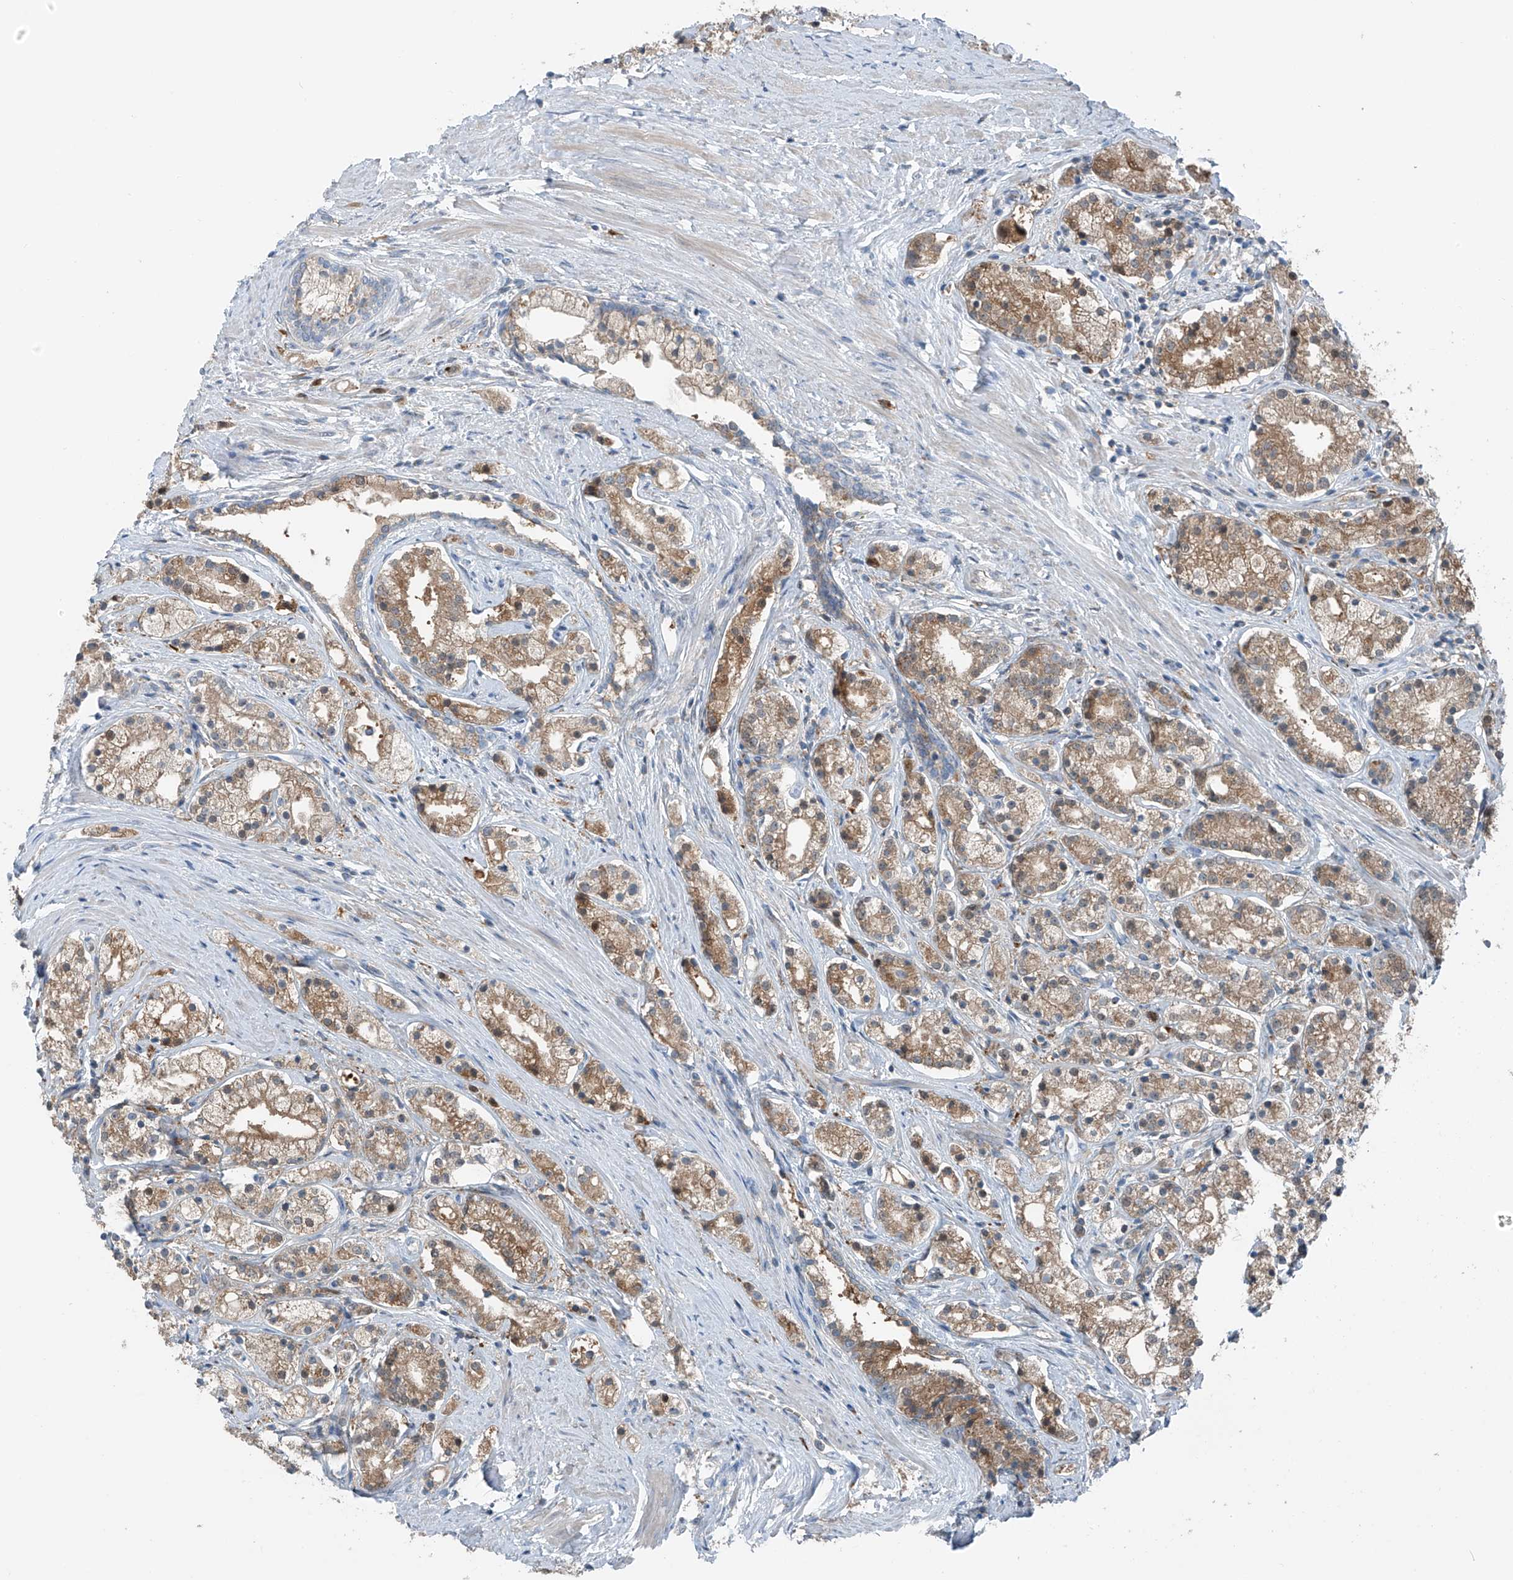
{"staining": {"intensity": "moderate", "quantity": ">75%", "location": "cytoplasmic/membranous"}, "tissue": "prostate cancer", "cell_type": "Tumor cells", "image_type": "cancer", "snomed": [{"axis": "morphology", "description": "Adenocarcinoma, High grade"}, {"axis": "topography", "description": "Prostate"}], "caption": "This is a histology image of immunohistochemistry staining of prostate cancer, which shows moderate staining in the cytoplasmic/membranous of tumor cells.", "gene": "SLC12A6", "patient": {"sex": "male", "age": 69}}